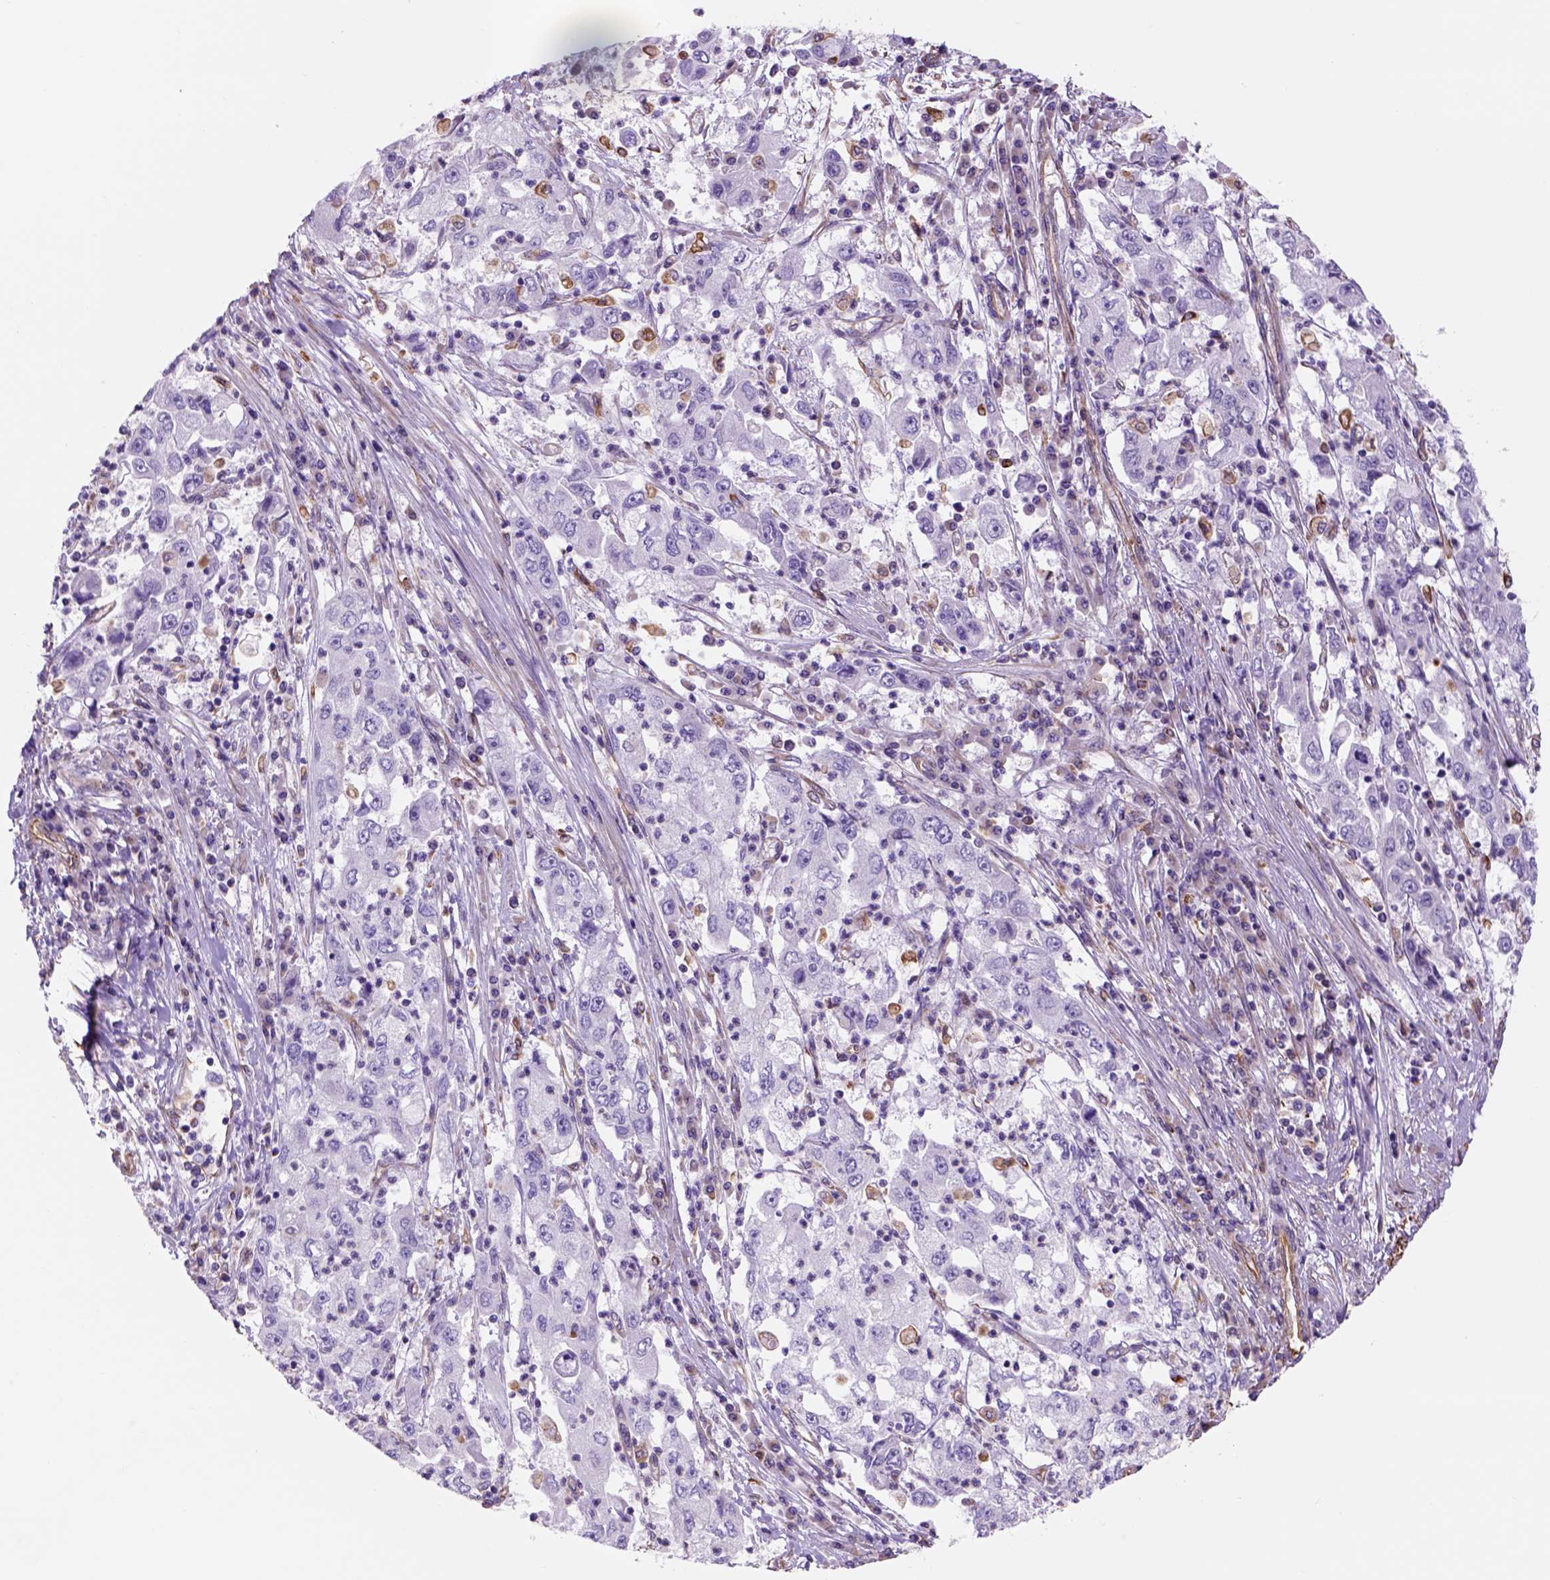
{"staining": {"intensity": "negative", "quantity": "none", "location": "none"}, "tissue": "cervical cancer", "cell_type": "Tumor cells", "image_type": "cancer", "snomed": [{"axis": "morphology", "description": "Squamous cell carcinoma, NOS"}, {"axis": "topography", "description": "Cervix"}], "caption": "IHC photomicrograph of cervical cancer stained for a protein (brown), which exhibits no positivity in tumor cells. Brightfield microscopy of immunohistochemistry (IHC) stained with DAB (brown) and hematoxylin (blue), captured at high magnification.", "gene": "ZZZ3", "patient": {"sex": "female", "age": 36}}